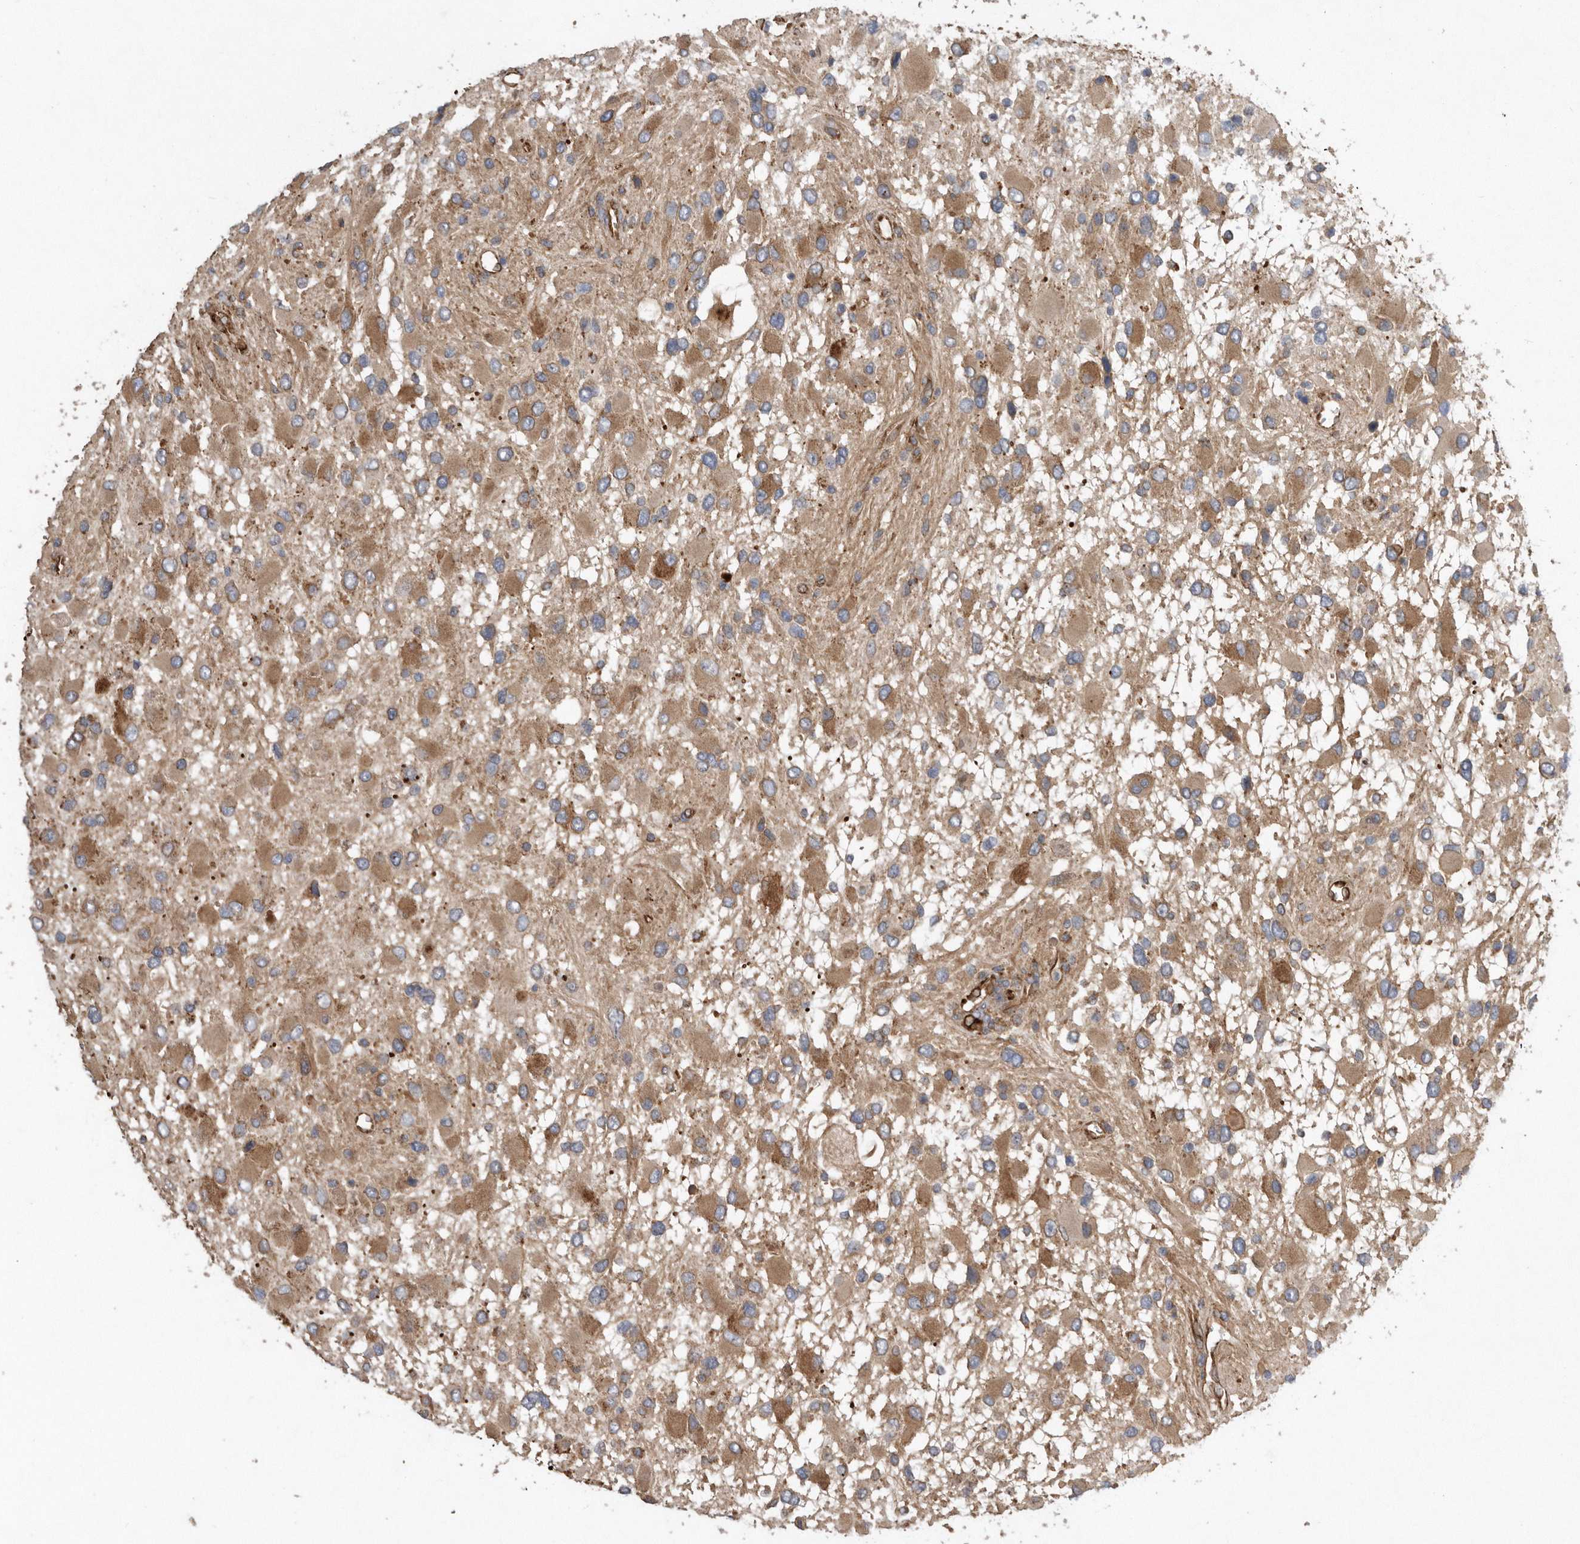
{"staining": {"intensity": "moderate", "quantity": ">75%", "location": "cytoplasmic/membranous"}, "tissue": "glioma", "cell_type": "Tumor cells", "image_type": "cancer", "snomed": [{"axis": "morphology", "description": "Glioma, malignant, High grade"}, {"axis": "topography", "description": "Brain"}], "caption": "An image showing moderate cytoplasmic/membranous staining in approximately >75% of tumor cells in malignant glioma (high-grade), as visualized by brown immunohistochemical staining.", "gene": "PON2", "patient": {"sex": "male", "age": 53}}